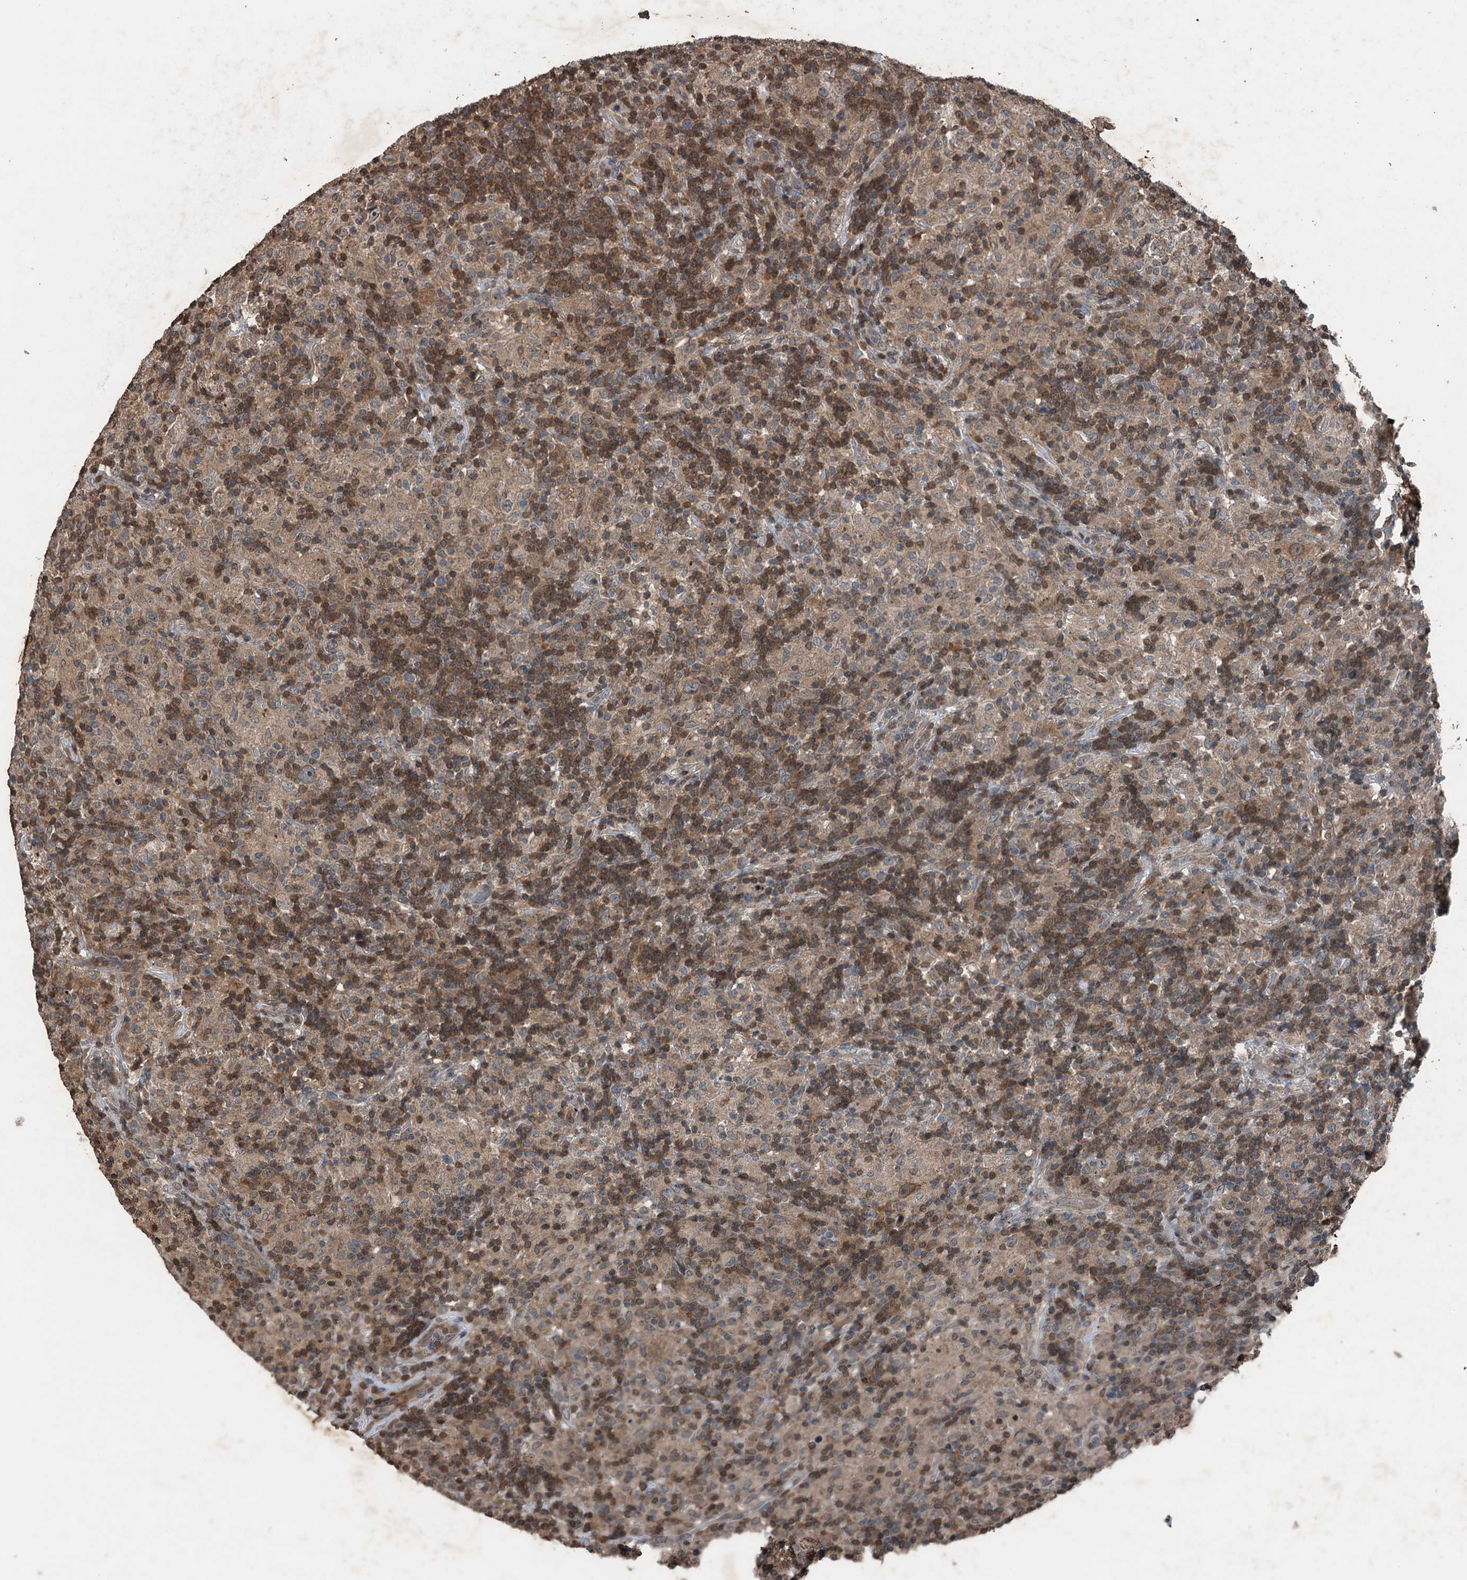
{"staining": {"intensity": "weak", "quantity": "<25%", "location": "cytoplasmic/membranous"}, "tissue": "lymphoma", "cell_type": "Tumor cells", "image_type": "cancer", "snomed": [{"axis": "morphology", "description": "Hodgkin's disease, NOS"}, {"axis": "topography", "description": "Lymph node"}], "caption": "This photomicrograph is of Hodgkin's disease stained with immunohistochemistry to label a protein in brown with the nuclei are counter-stained blue. There is no staining in tumor cells.", "gene": "TCTN1", "patient": {"sex": "male", "age": 70}}